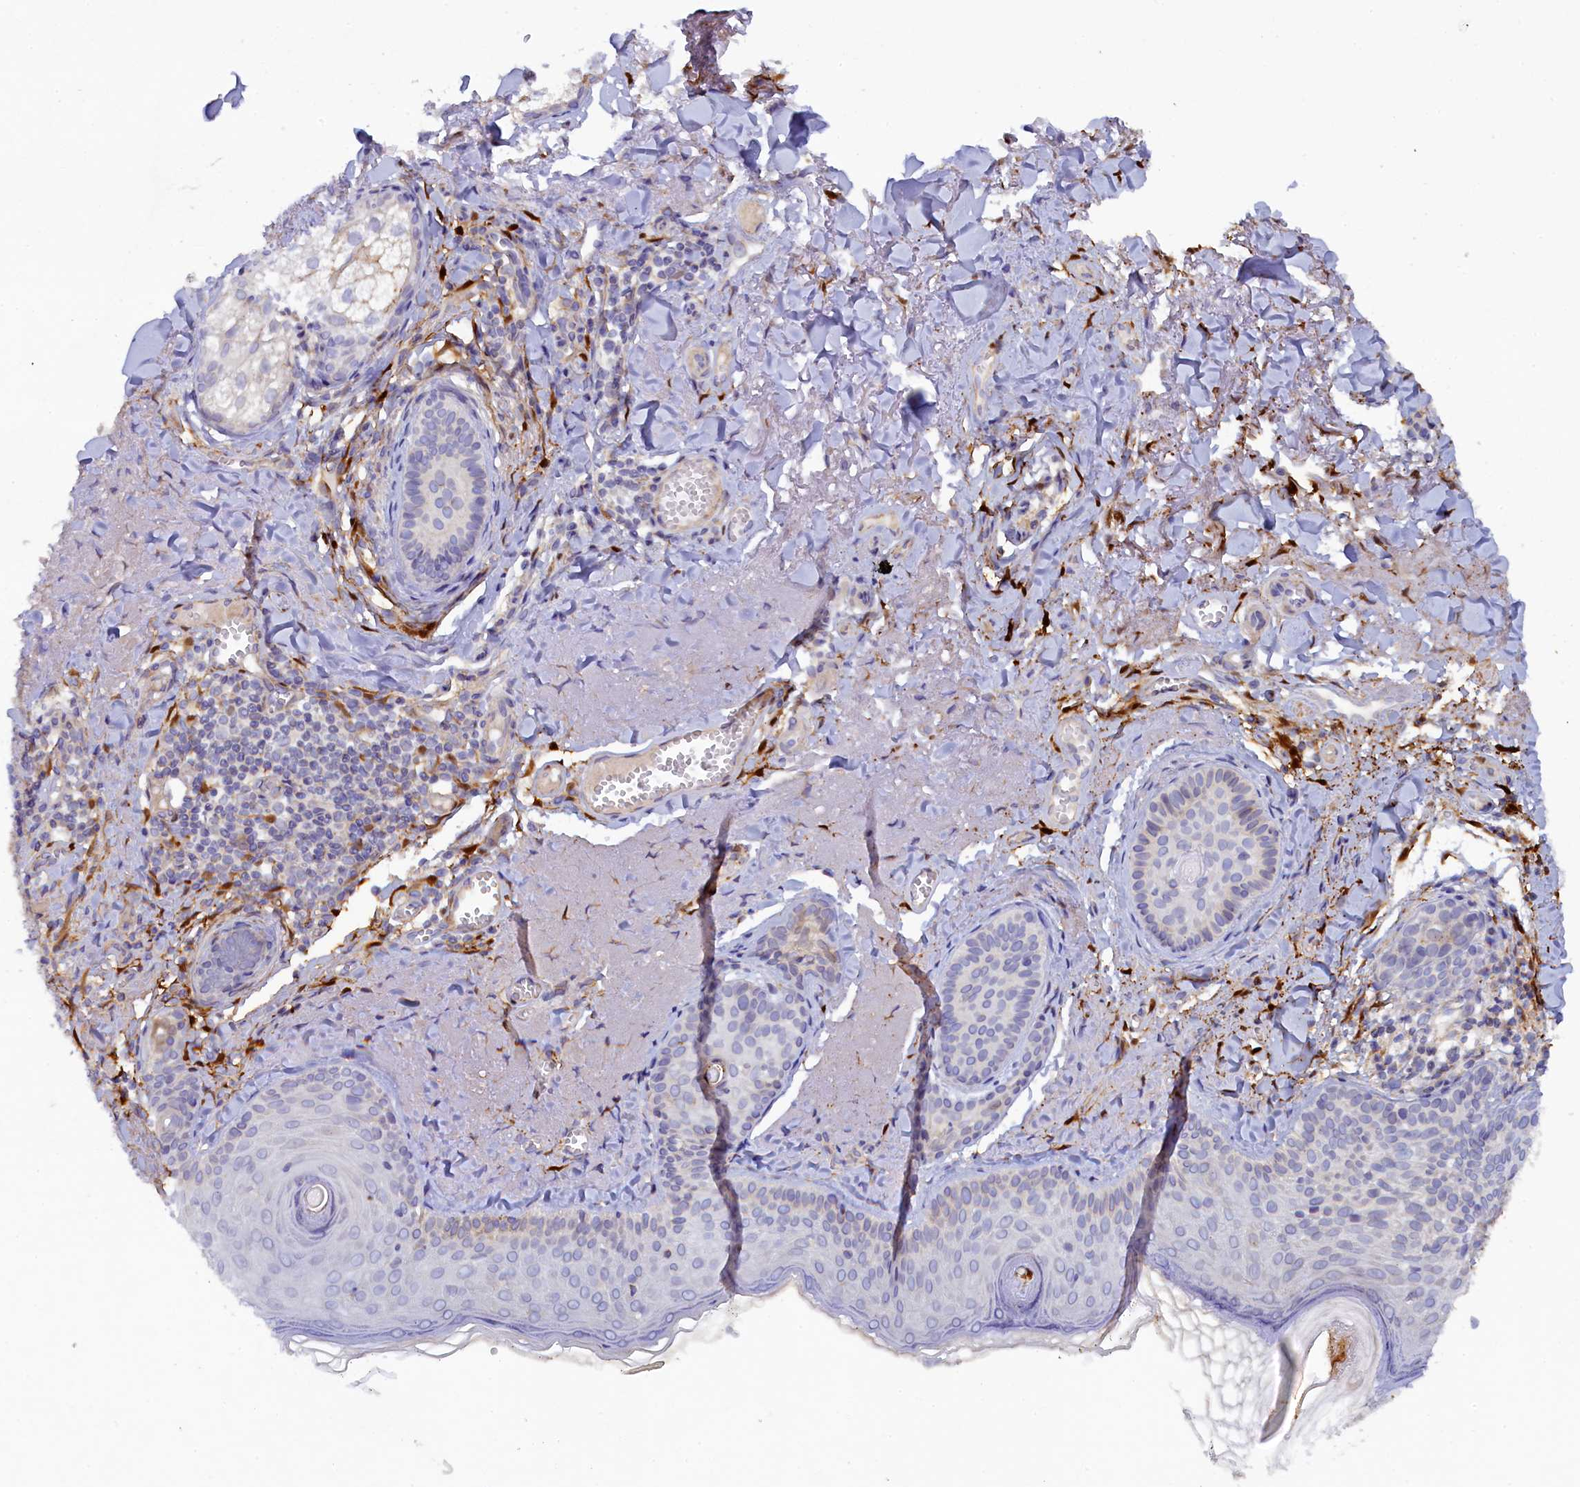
{"staining": {"intensity": "negative", "quantity": "none", "location": "none"}, "tissue": "skin cancer", "cell_type": "Tumor cells", "image_type": "cancer", "snomed": [{"axis": "morphology", "description": "Basal cell carcinoma"}, {"axis": "topography", "description": "Skin"}], "caption": "Tumor cells show no significant positivity in skin cancer.", "gene": "POGLUT3", "patient": {"sex": "female", "age": 74}}